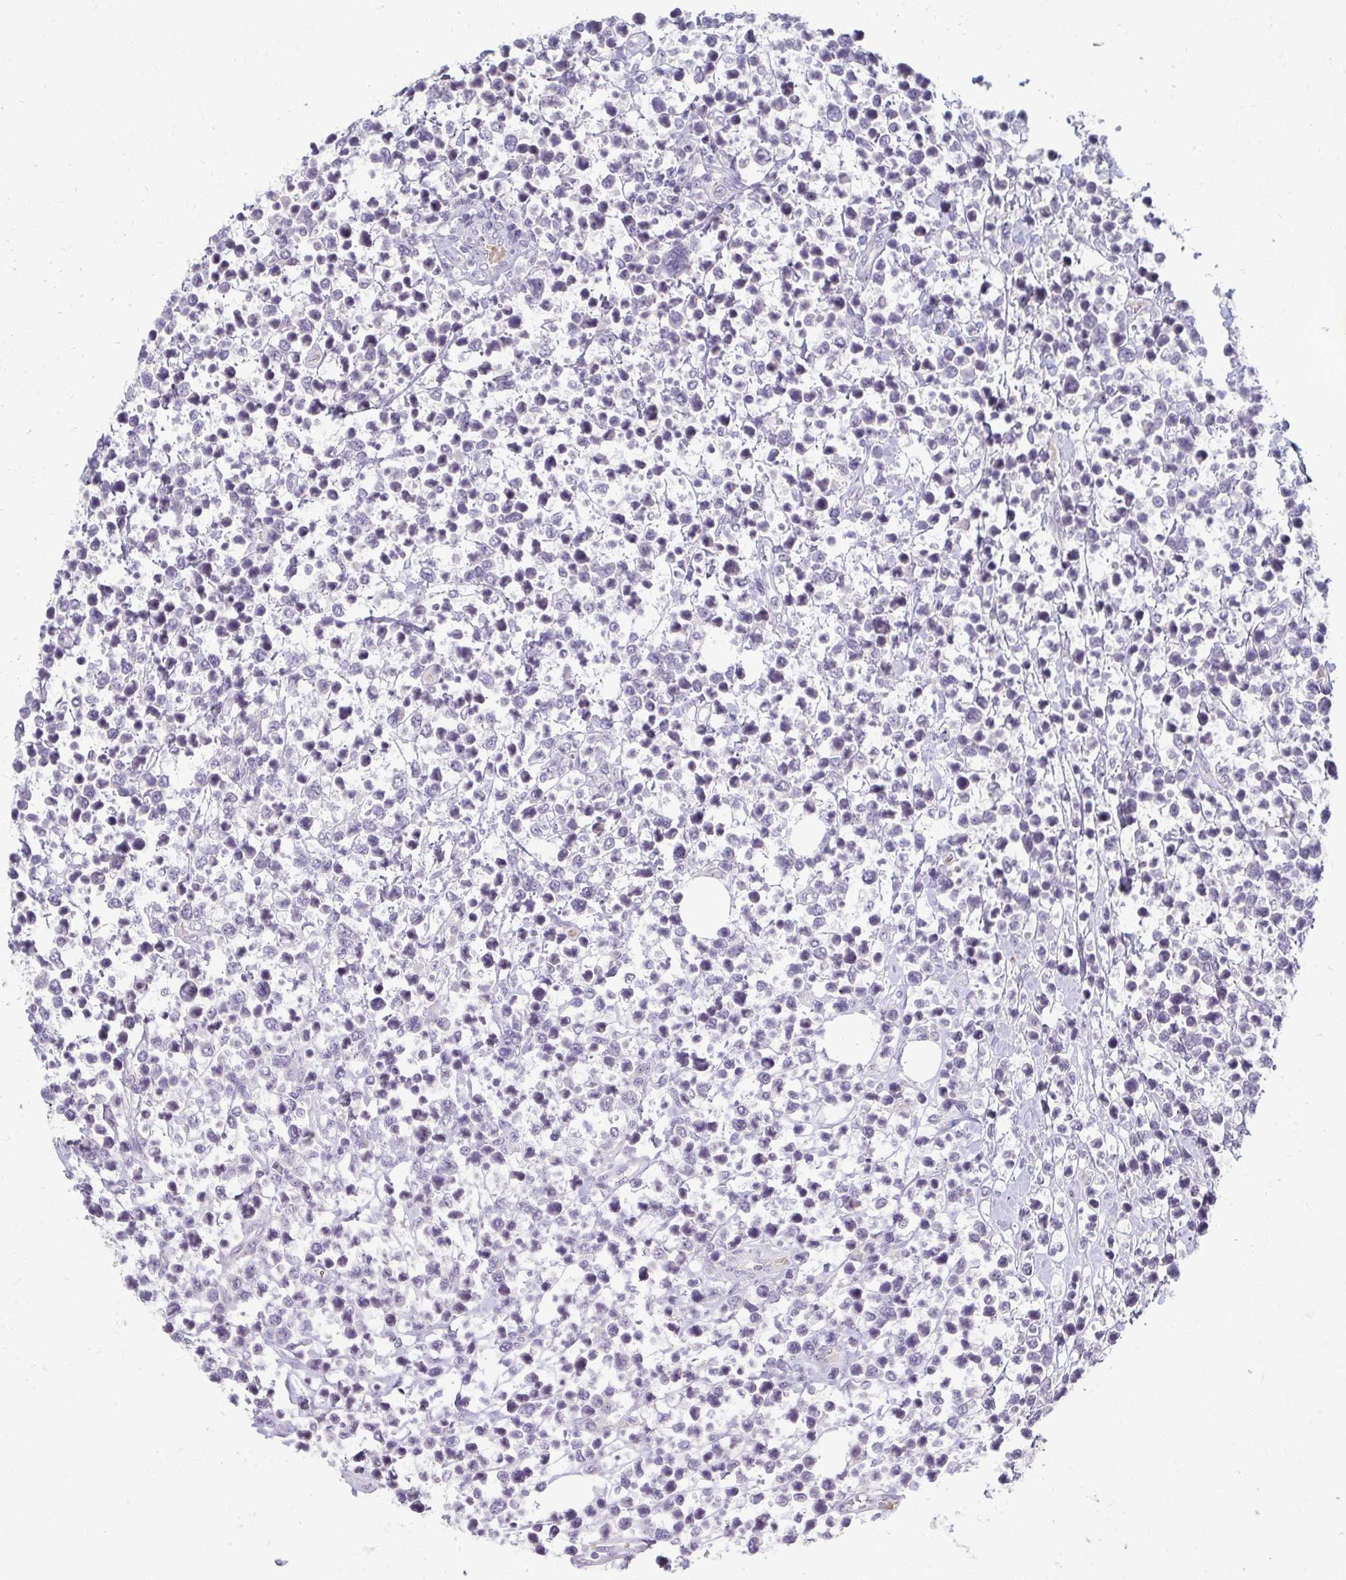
{"staining": {"intensity": "negative", "quantity": "none", "location": "none"}, "tissue": "lymphoma", "cell_type": "Tumor cells", "image_type": "cancer", "snomed": [{"axis": "morphology", "description": "Malignant lymphoma, non-Hodgkin's type, High grade"}, {"axis": "topography", "description": "Soft tissue"}], "caption": "The immunohistochemistry (IHC) photomicrograph has no significant positivity in tumor cells of high-grade malignant lymphoma, non-Hodgkin's type tissue.", "gene": "NUDT16", "patient": {"sex": "female", "age": 56}}